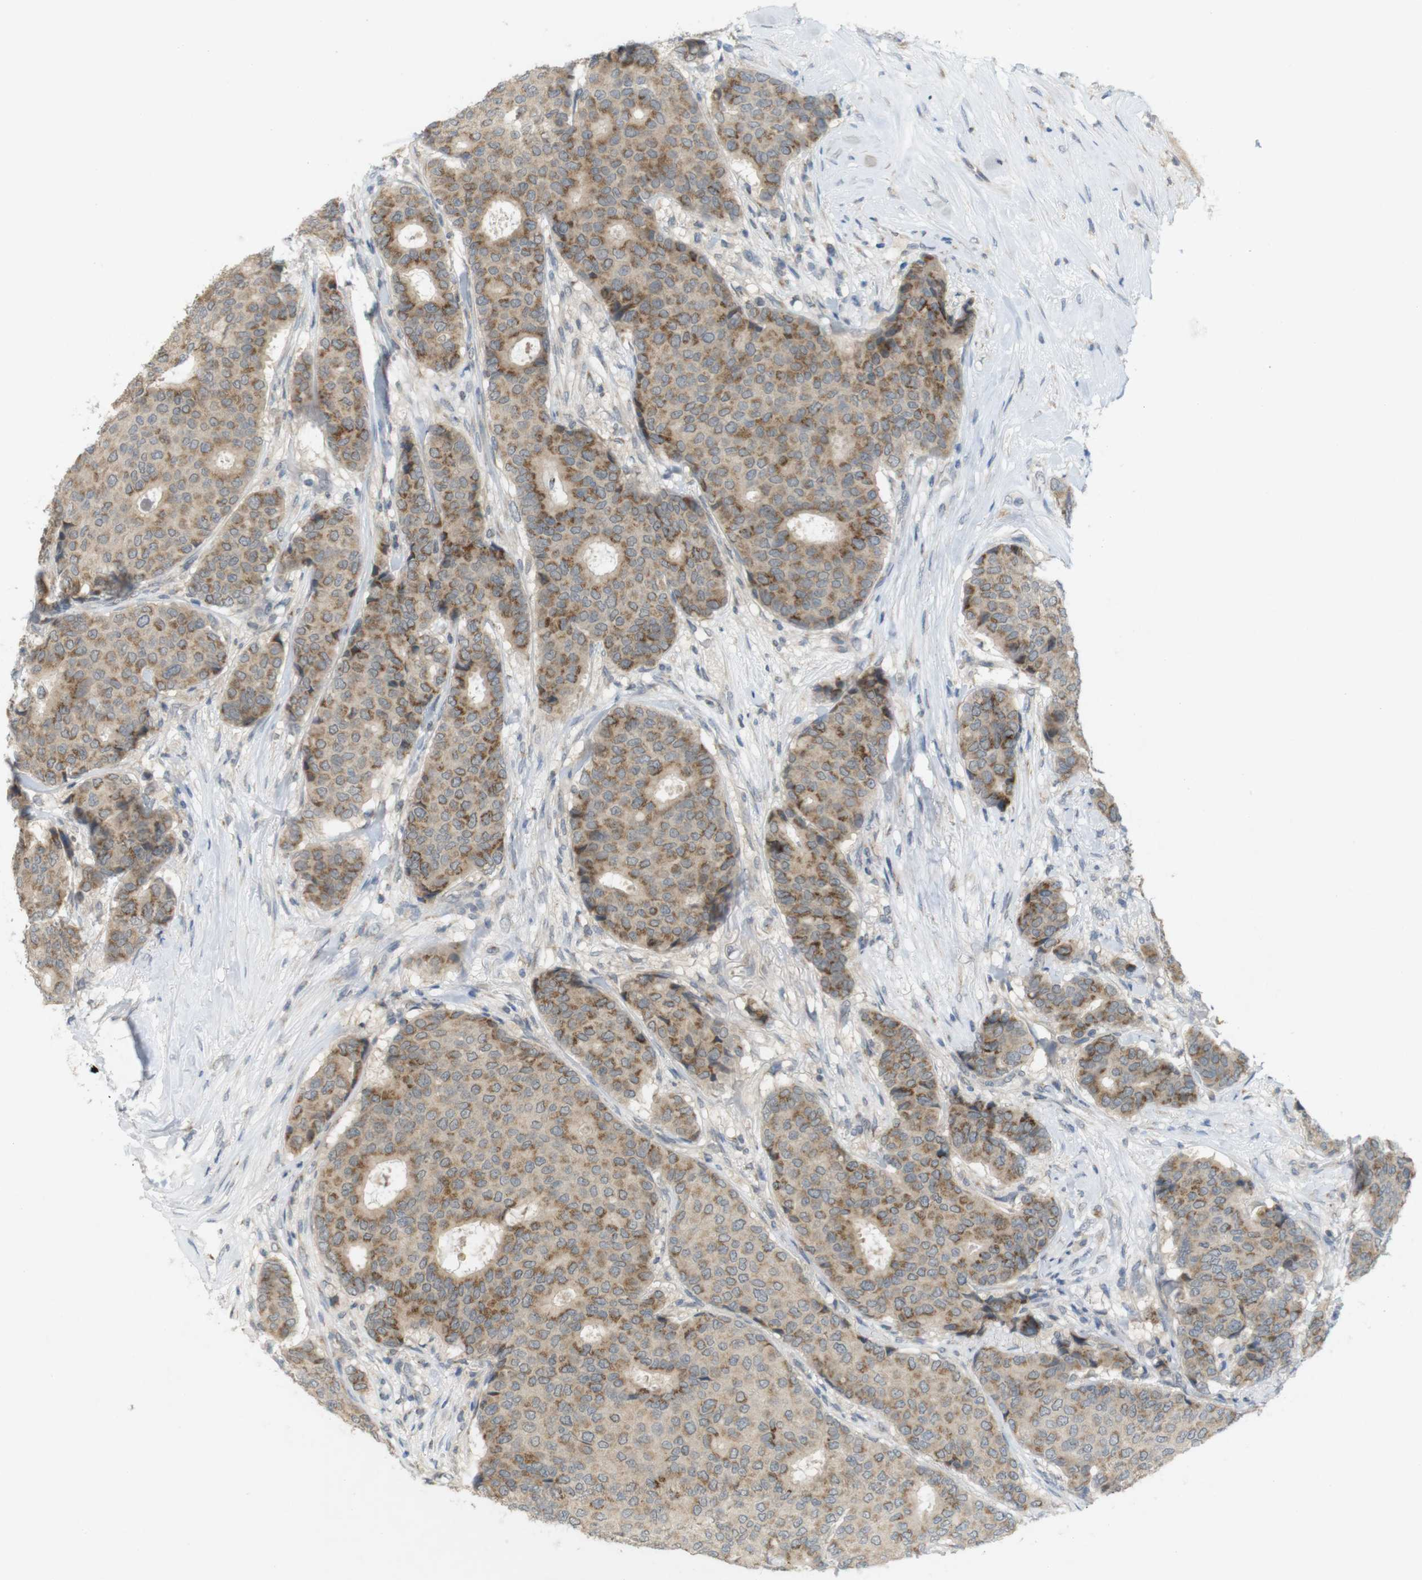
{"staining": {"intensity": "moderate", "quantity": ">75%", "location": "cytoplasmic/membranous"}, "tissue": "breast cancer", "cell_type": "Tumor cells", "image_type": "cancer", "snomed": [{"axis": "morphology", "description": "Duct carcinoma"}, {"axis": "topography", "description": "Breast"}], "caption": "The photomicrograph displays immunohistochemical staining of breast intraductal carcinoma. There is moderate cytoplasmic/membranous positivity is present in approximately >75% of tumor cells.", "gene": "YIPF3", "patient": {"sex": "female", "age": 75}}